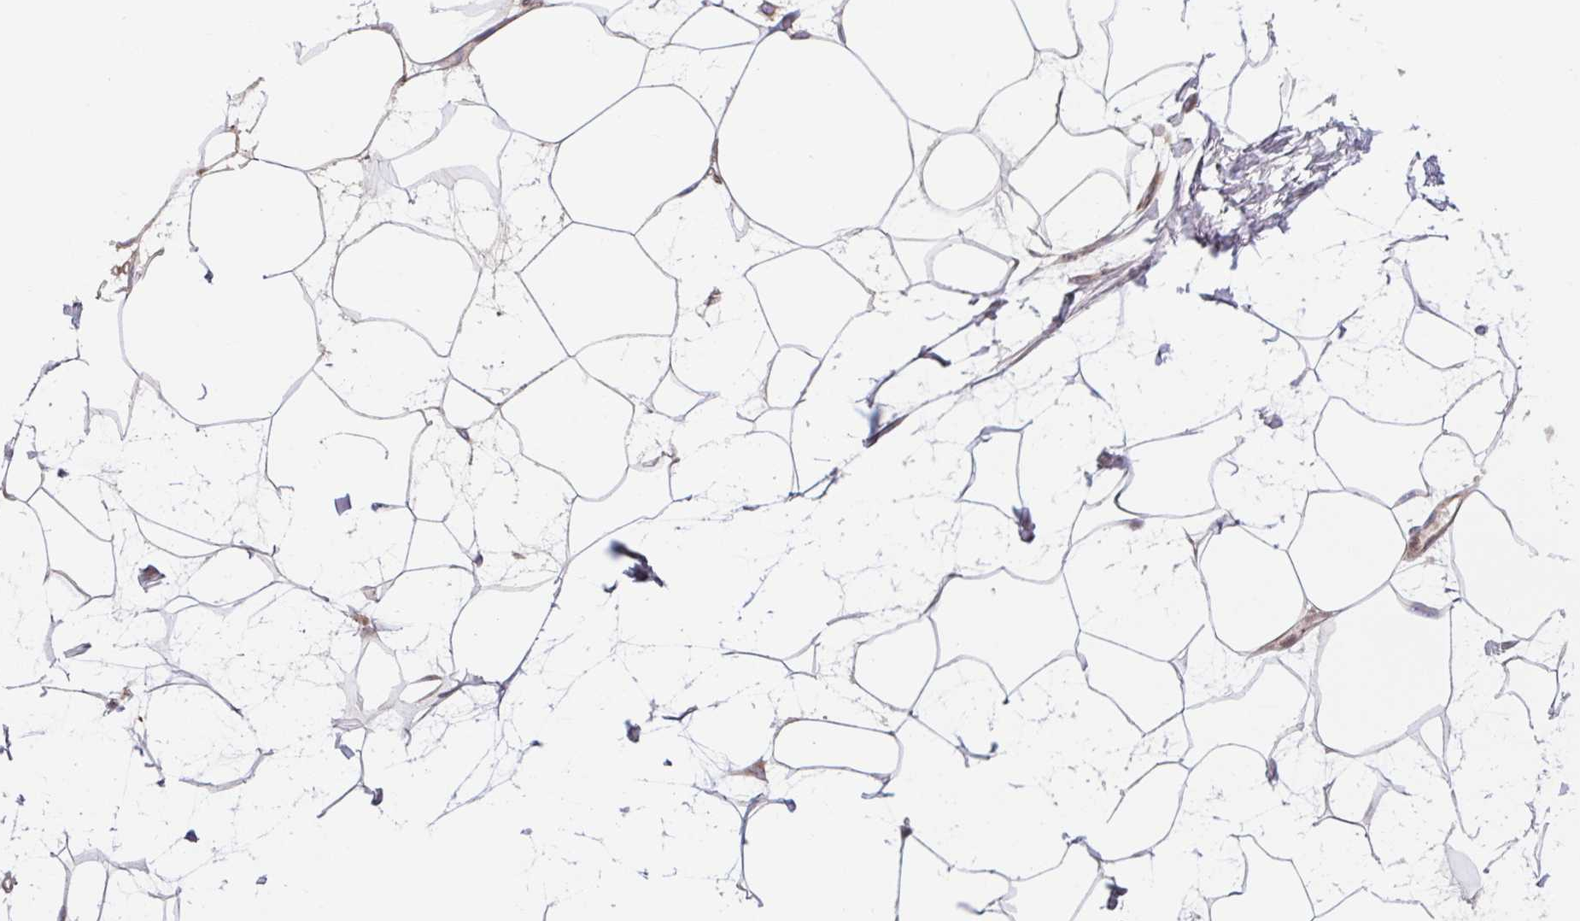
{"staining": {"intensity": "negative", "quantity": "none", "location": "none"}, "tissue": "breast", "cell_type": "Adipocytes", "image_type": "normal", "snomed": [{"axis": "morphology", "description": "Normal tissue, NOS"}, {"axis": "topography", "description": "Breast"}], "caption": "Immunohistochemistry photomicrograph of normal breast: human breast stained with DAB exhibits no significant protein staining in adipocytes. (Immunohistochemistry, brightfield microscopy, high magnification).", "gene": "TPRG1", "patient": {"sex": "female", "age": 45}}